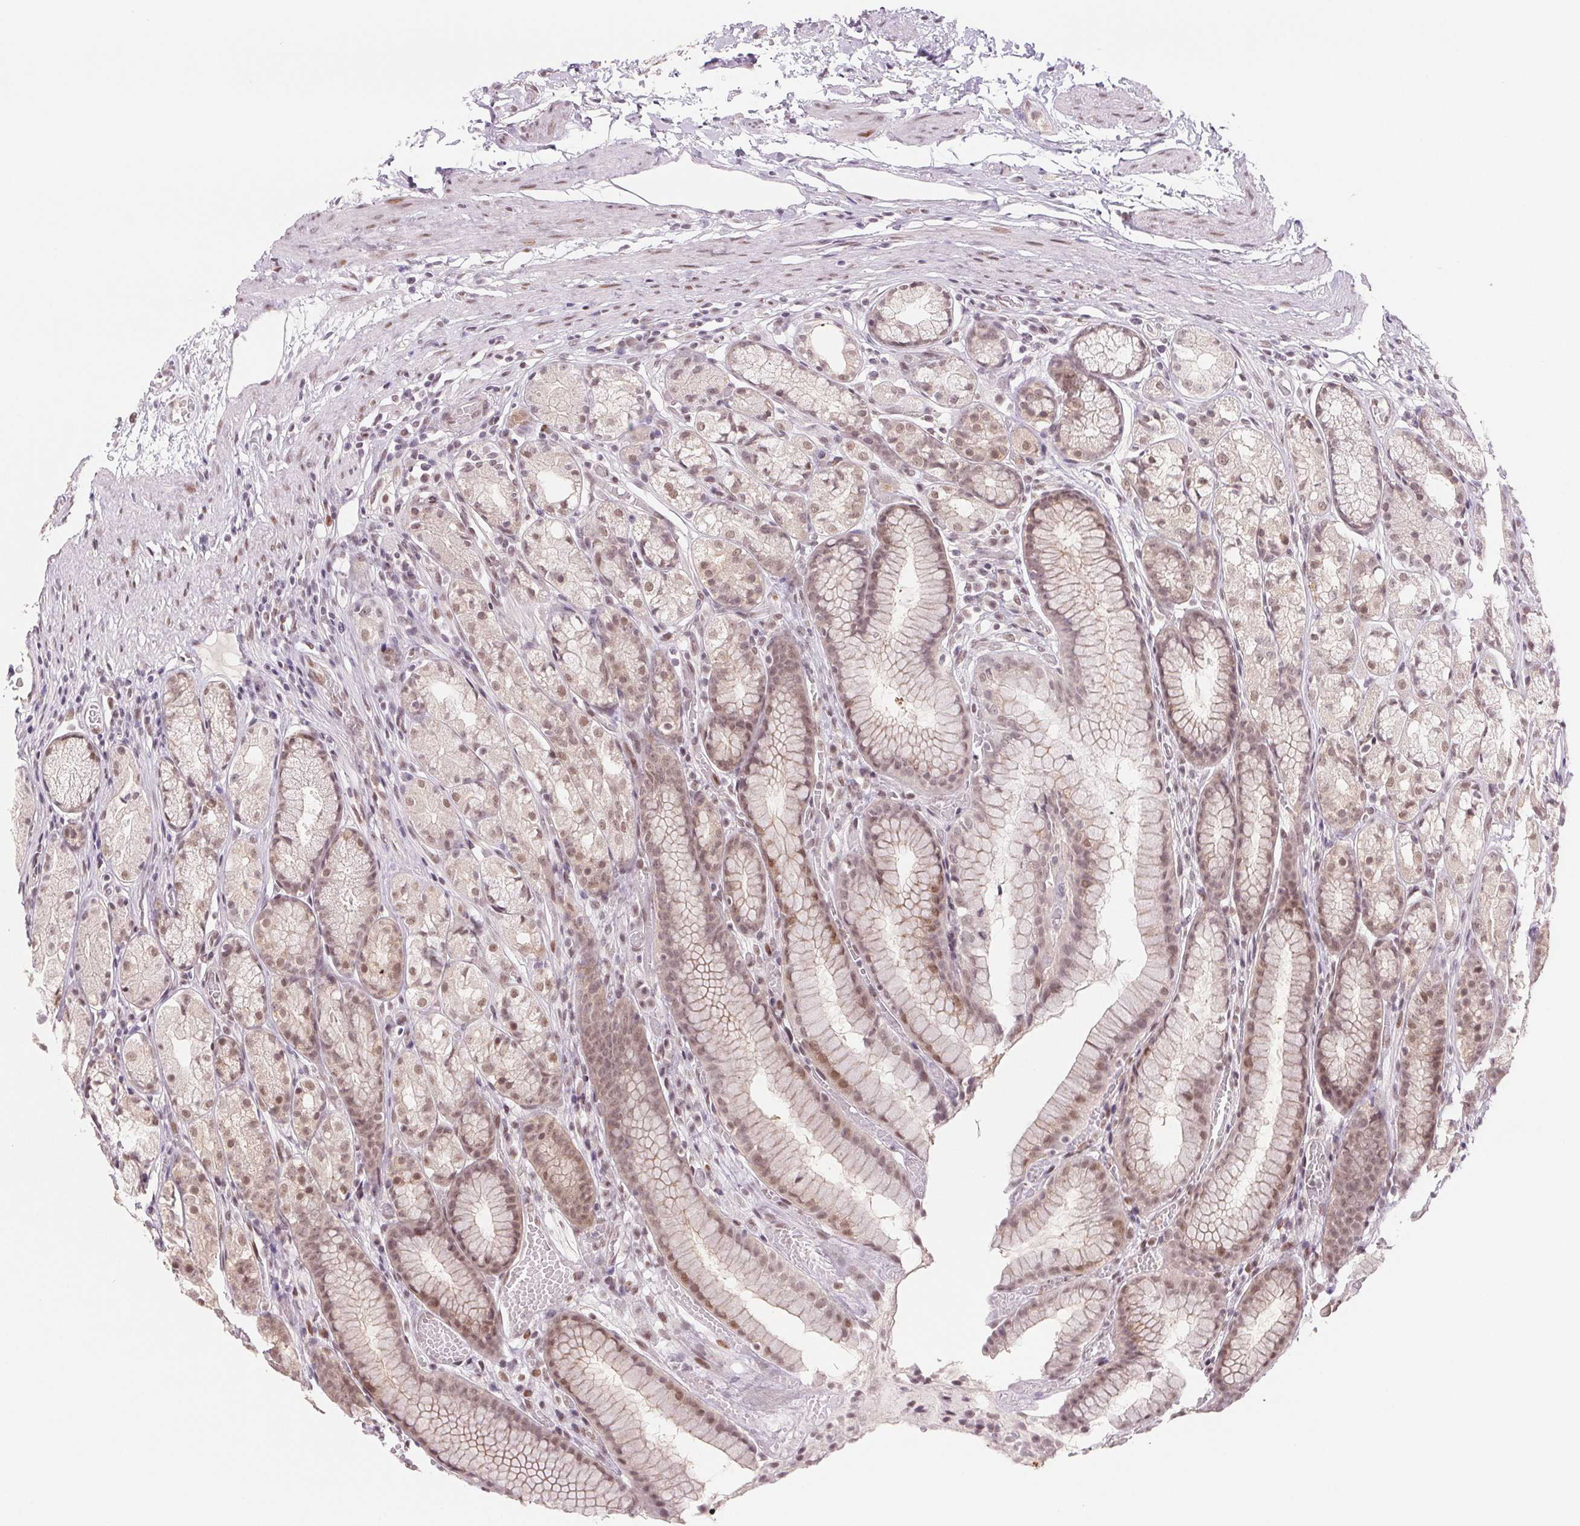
{"staining": {"intensity": "weak", "quantity": "25%-75%", "location": "nuclear"}, "tissue": "stomach", "cell_type": "Glandular cells", "image_type": "normal", "snomed": [{"axis": "morphology", "description": "Normal tissue, NOS"}, {"axis": "topography", "description": "Stomach"}], "caption": "Protein staining of benign stomach shows weak nuclear positivity in approximately 25%-75% of glandular cells. (brown staining indicates protein expression, while blue staining denotes nuclei).", "gene": "DNAJB6", "patient": {"sex": "male", "age": 70}}